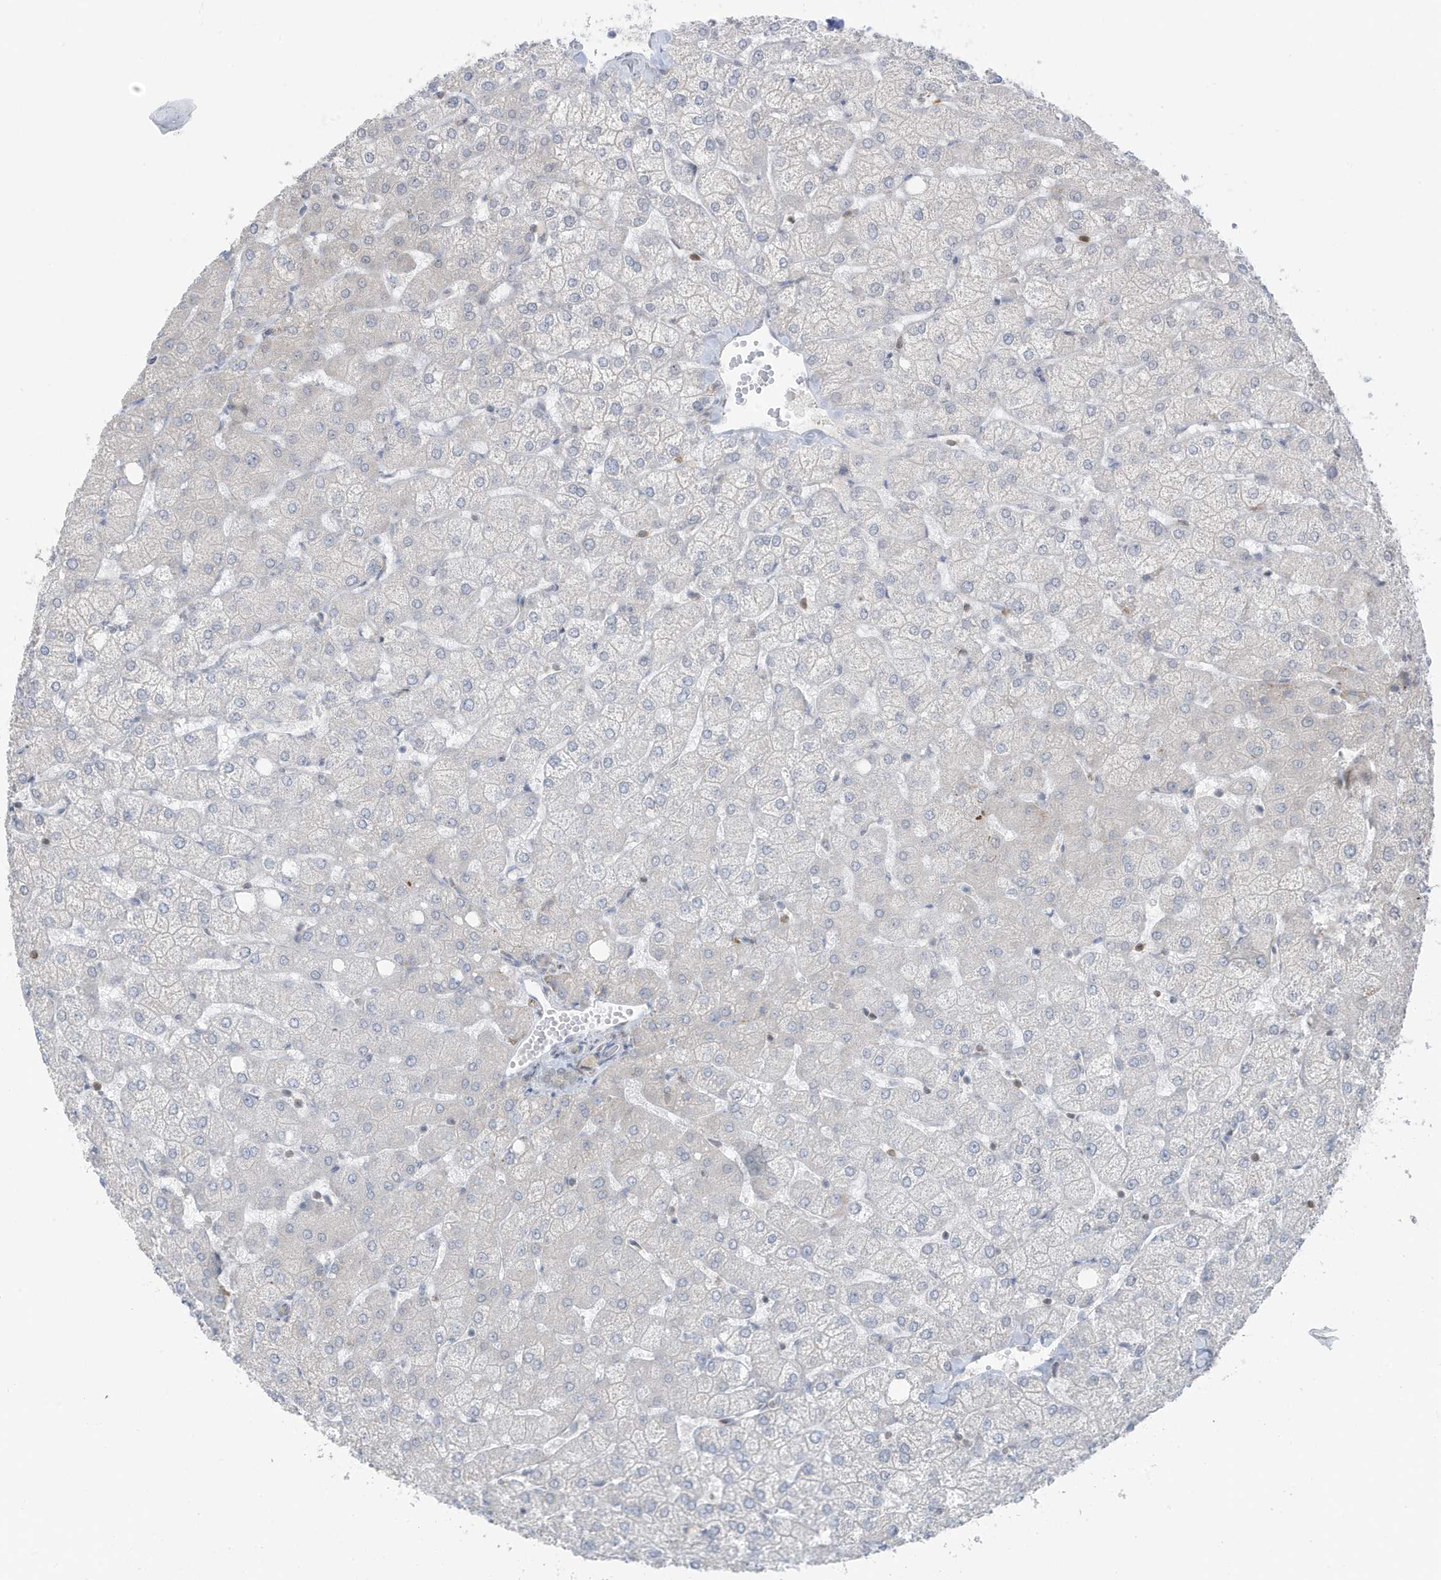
{"staining": {"intensity": "negative", "quantity": "none", "location": "none"}, "tissue": "liver", "cell_type": "Cholangiocytes", "image_type": "normal", "snomed": [{"axis": "morphology", "description": "Normal tissue, NOS"}, {"axis": "topography", "description": "Liver"}], "caption": "Immunohistochemistry of normal human liver demonstrates no expression in cholangiocytes.", "gene": "OGA", "patient": {"sex": "female", "age": 54}}